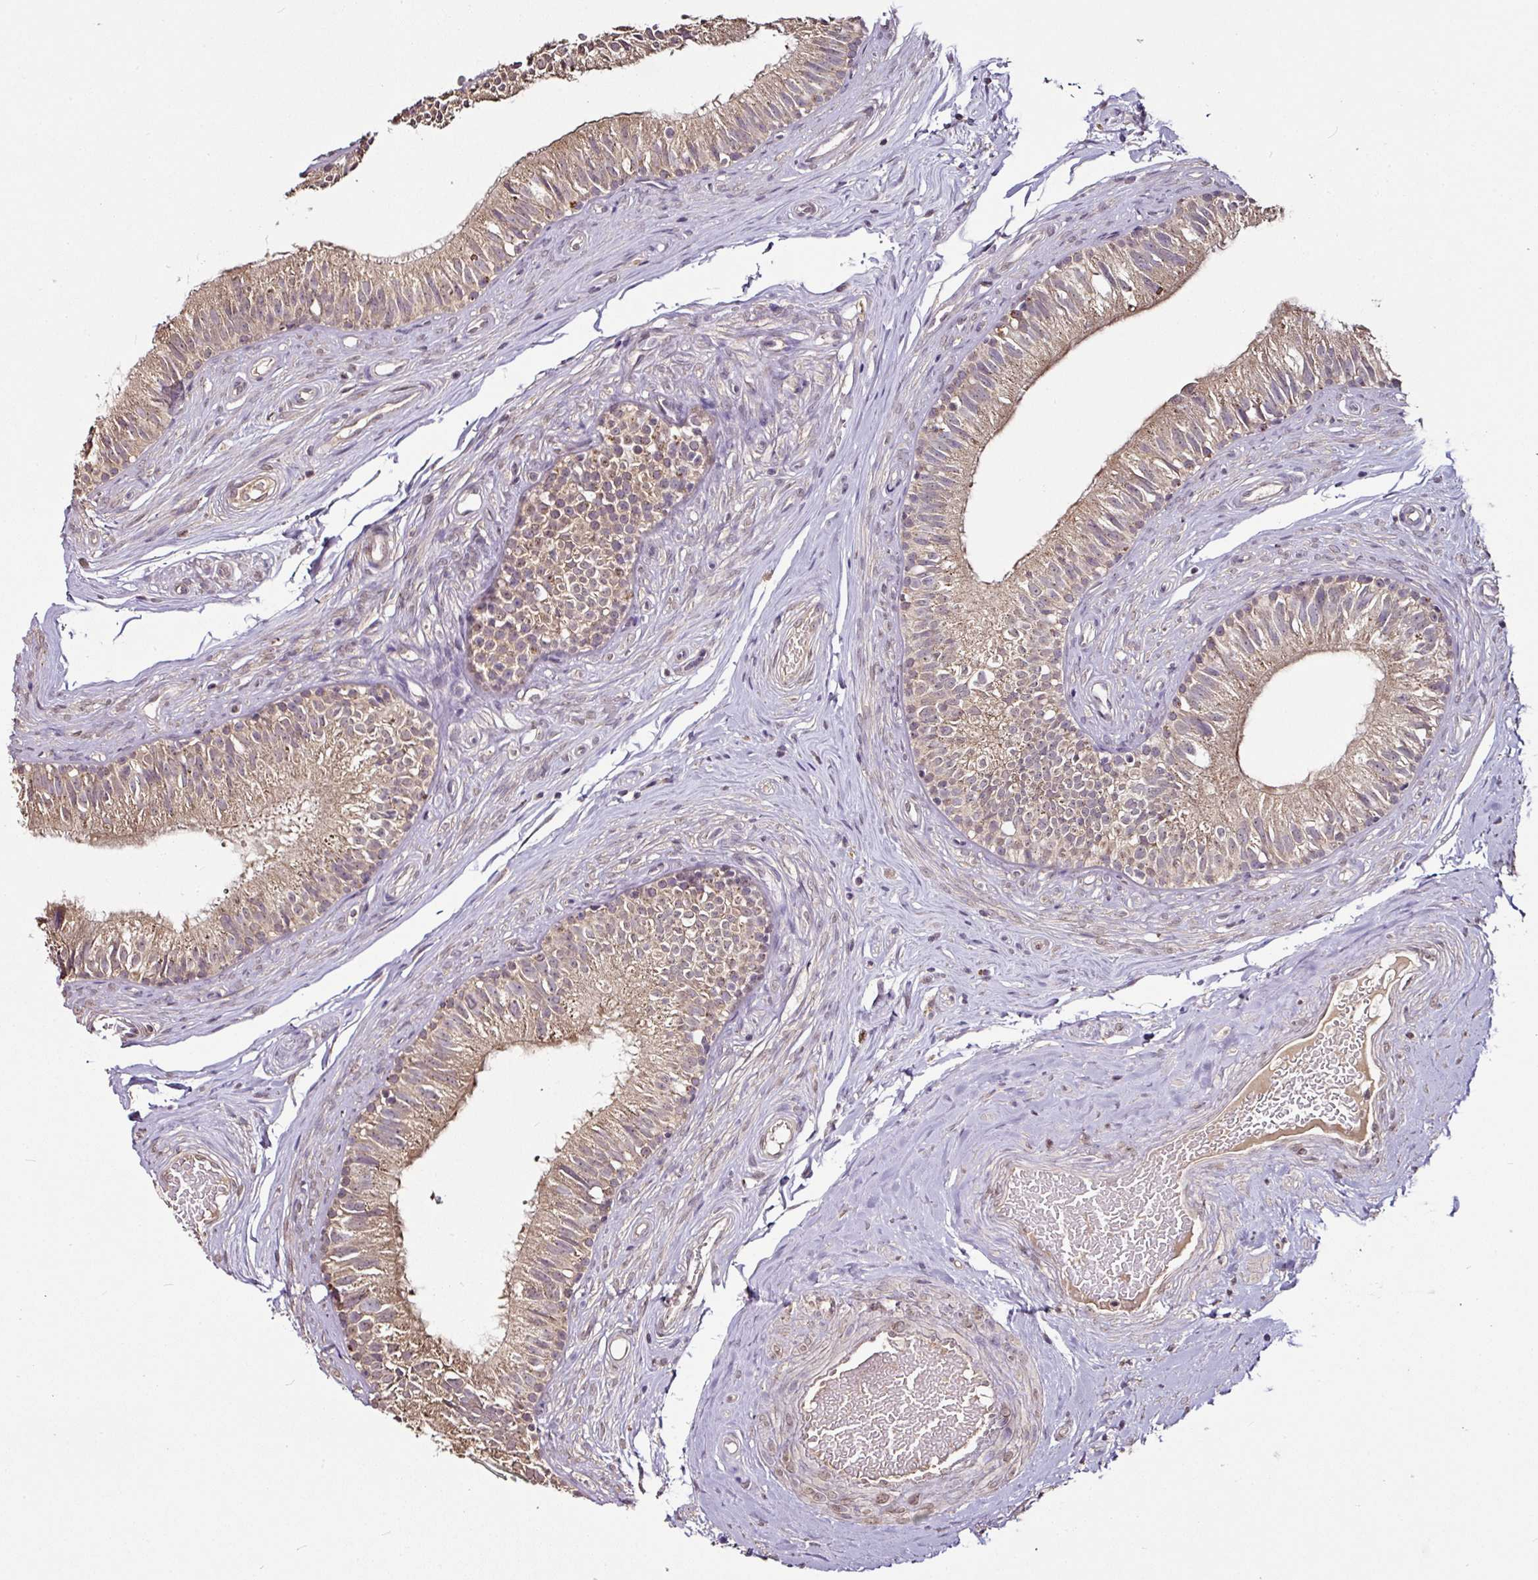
{"staining": {"intensity": "moderate", "quantity": ">75%", "location": "cytoplasmic/membranous"}, "tissue": "epididymis", "cell_type": "Glandular cells", "image_type": "normal", "snomed": [{"axis": "morphology", "description": "Normal tissue, NOS"}, {"axis": "morphology", "description": "Seminoma, NOS"}, {"axis": "topography", "description": "Testis"}, {"axis": "topography", "description": "Epididymis"}], "caption": "The photomicrograph shows staining of benign epididymis, revealing moderate cytoplasmic/membranous protein positivity (brown color) within glandular cells. Nuclei are stained in blue.", "gene": "RPL38", "patient": {"sex": "male", "age": 45}}